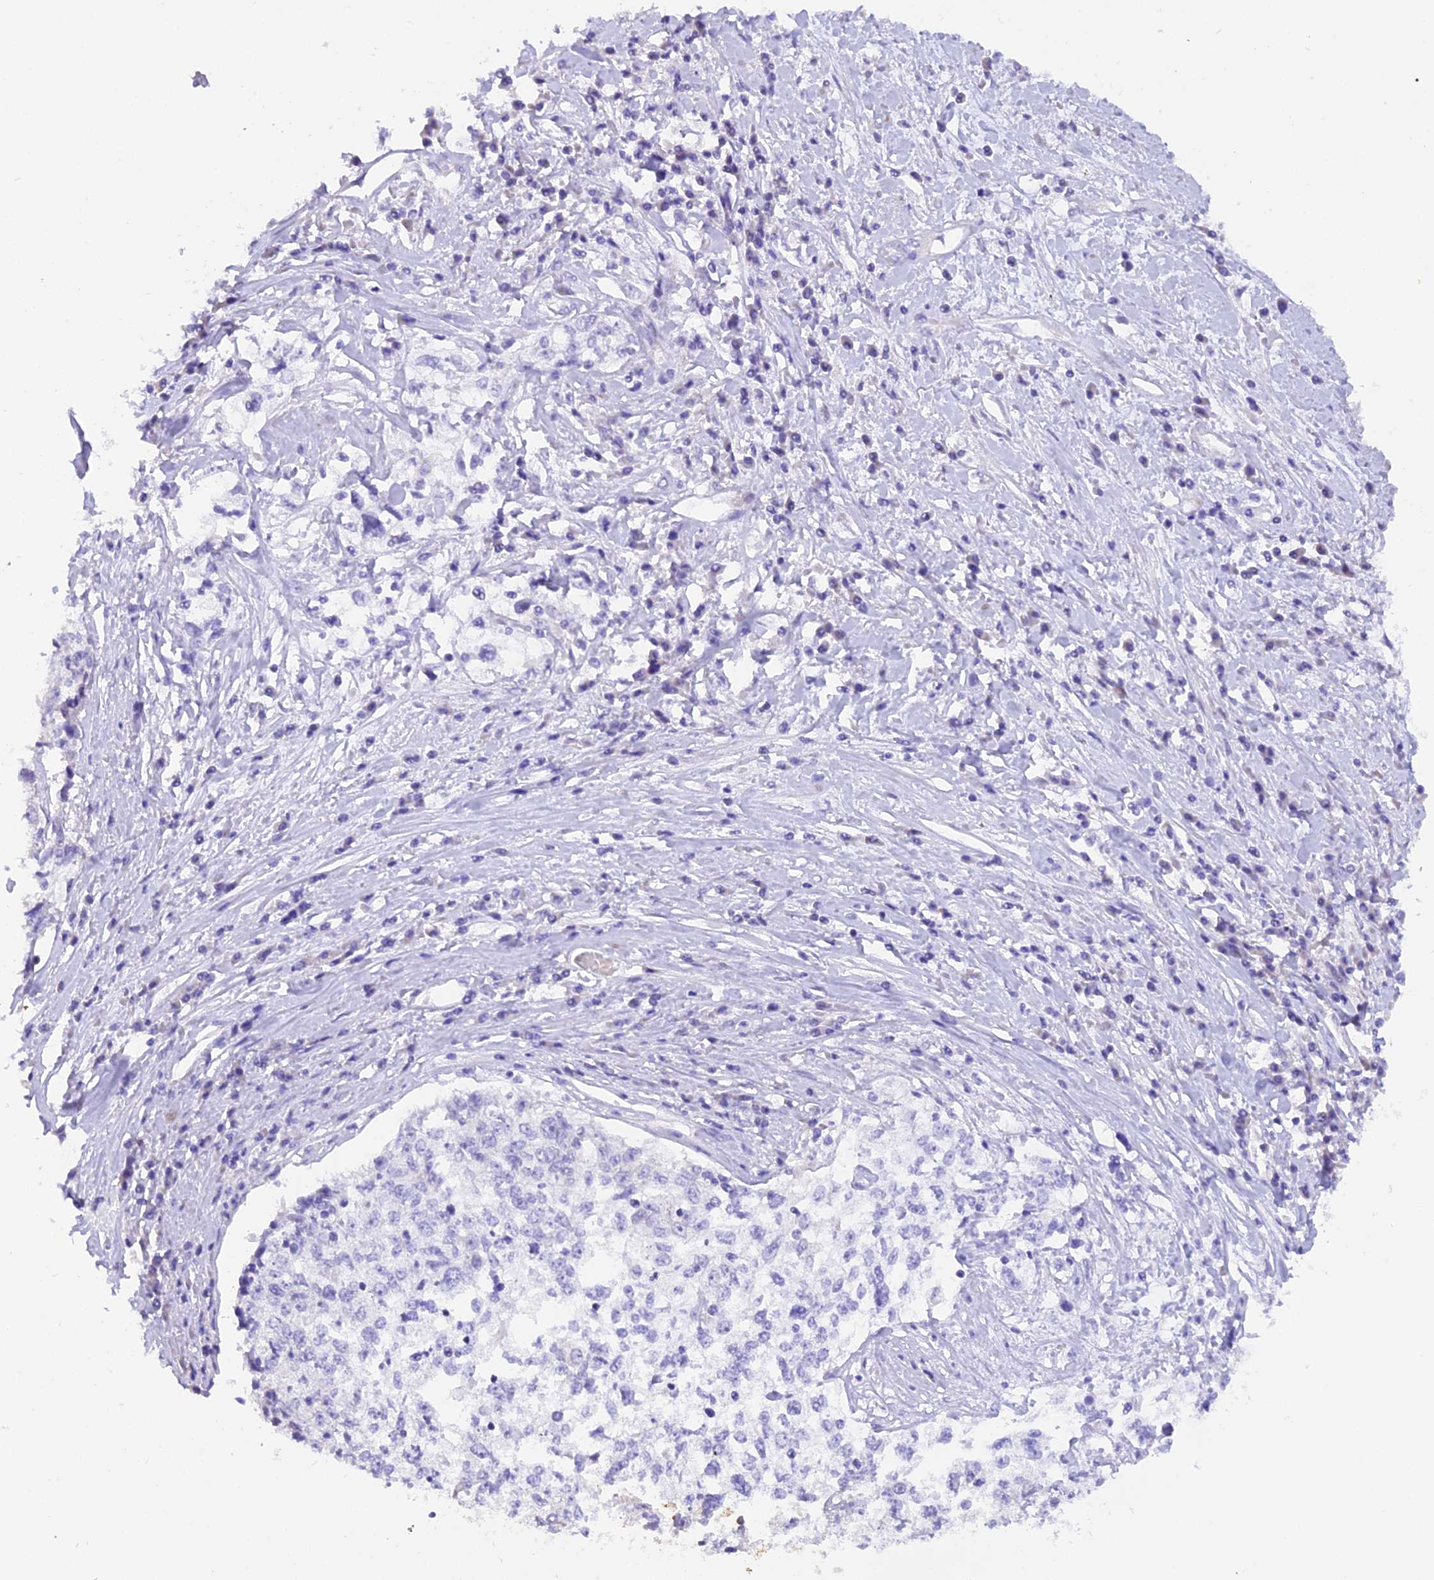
{"staining": {"intensity": "negative", "quantity": "none", "location": "none"}, "tissue": "cervical cancer", "cell_type": "Tumor cells", "image_type": "cancer", "snomed": [{"axis": "morphology", "description": "Squamous cell carcinoma, NOS"}, {"axis": "topography", "description": "Cervix"}], "caption": "A high-resolution photomicrograph shows immunohistochemistry staining of squamous cell carcinoma (cervical), which exhibits no significant expression in tumor cells.", "gene": "PKIA", "patient": {"sex": "female", "age": 57}}